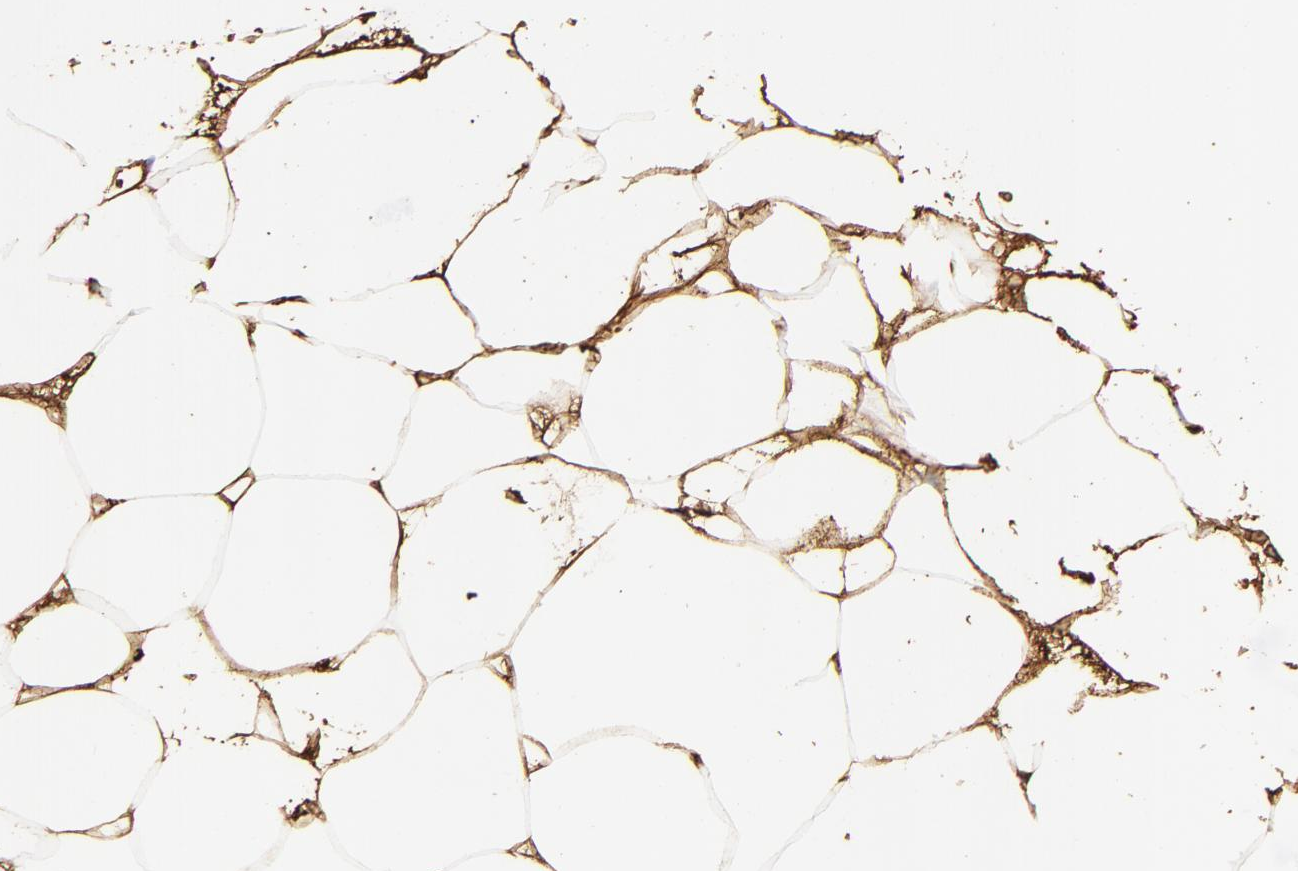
{"staining": {"intensity": "moderate", "quantity": ">75%", "location": "cytoplasmic/membranous"}, "tissue": "adipose tissue", "cell_type": "Adipocytes", "image_type": "normal", "snomed": [{"axis": "morphology", "description": "Normal tissue, NOS"}, {"axis": "morphology", "description": "Duct carcinoma"}, {"axis": "topography", "description": "Breast"}, {"axis": "topography", "description": "Adipose tissue"}], "caption": "High-power microscopy captured an immunohistochemistry (IHC) histopathology image of normal adipose tissue, revealing moderate cytoplasmic/membranous staining in approximately >75% of adipocytes. (brown staining indicates protein expression, while blue staining denotes nuclei).", "gene": "FGB", "patient": {"sex": "female", "age": 37}}